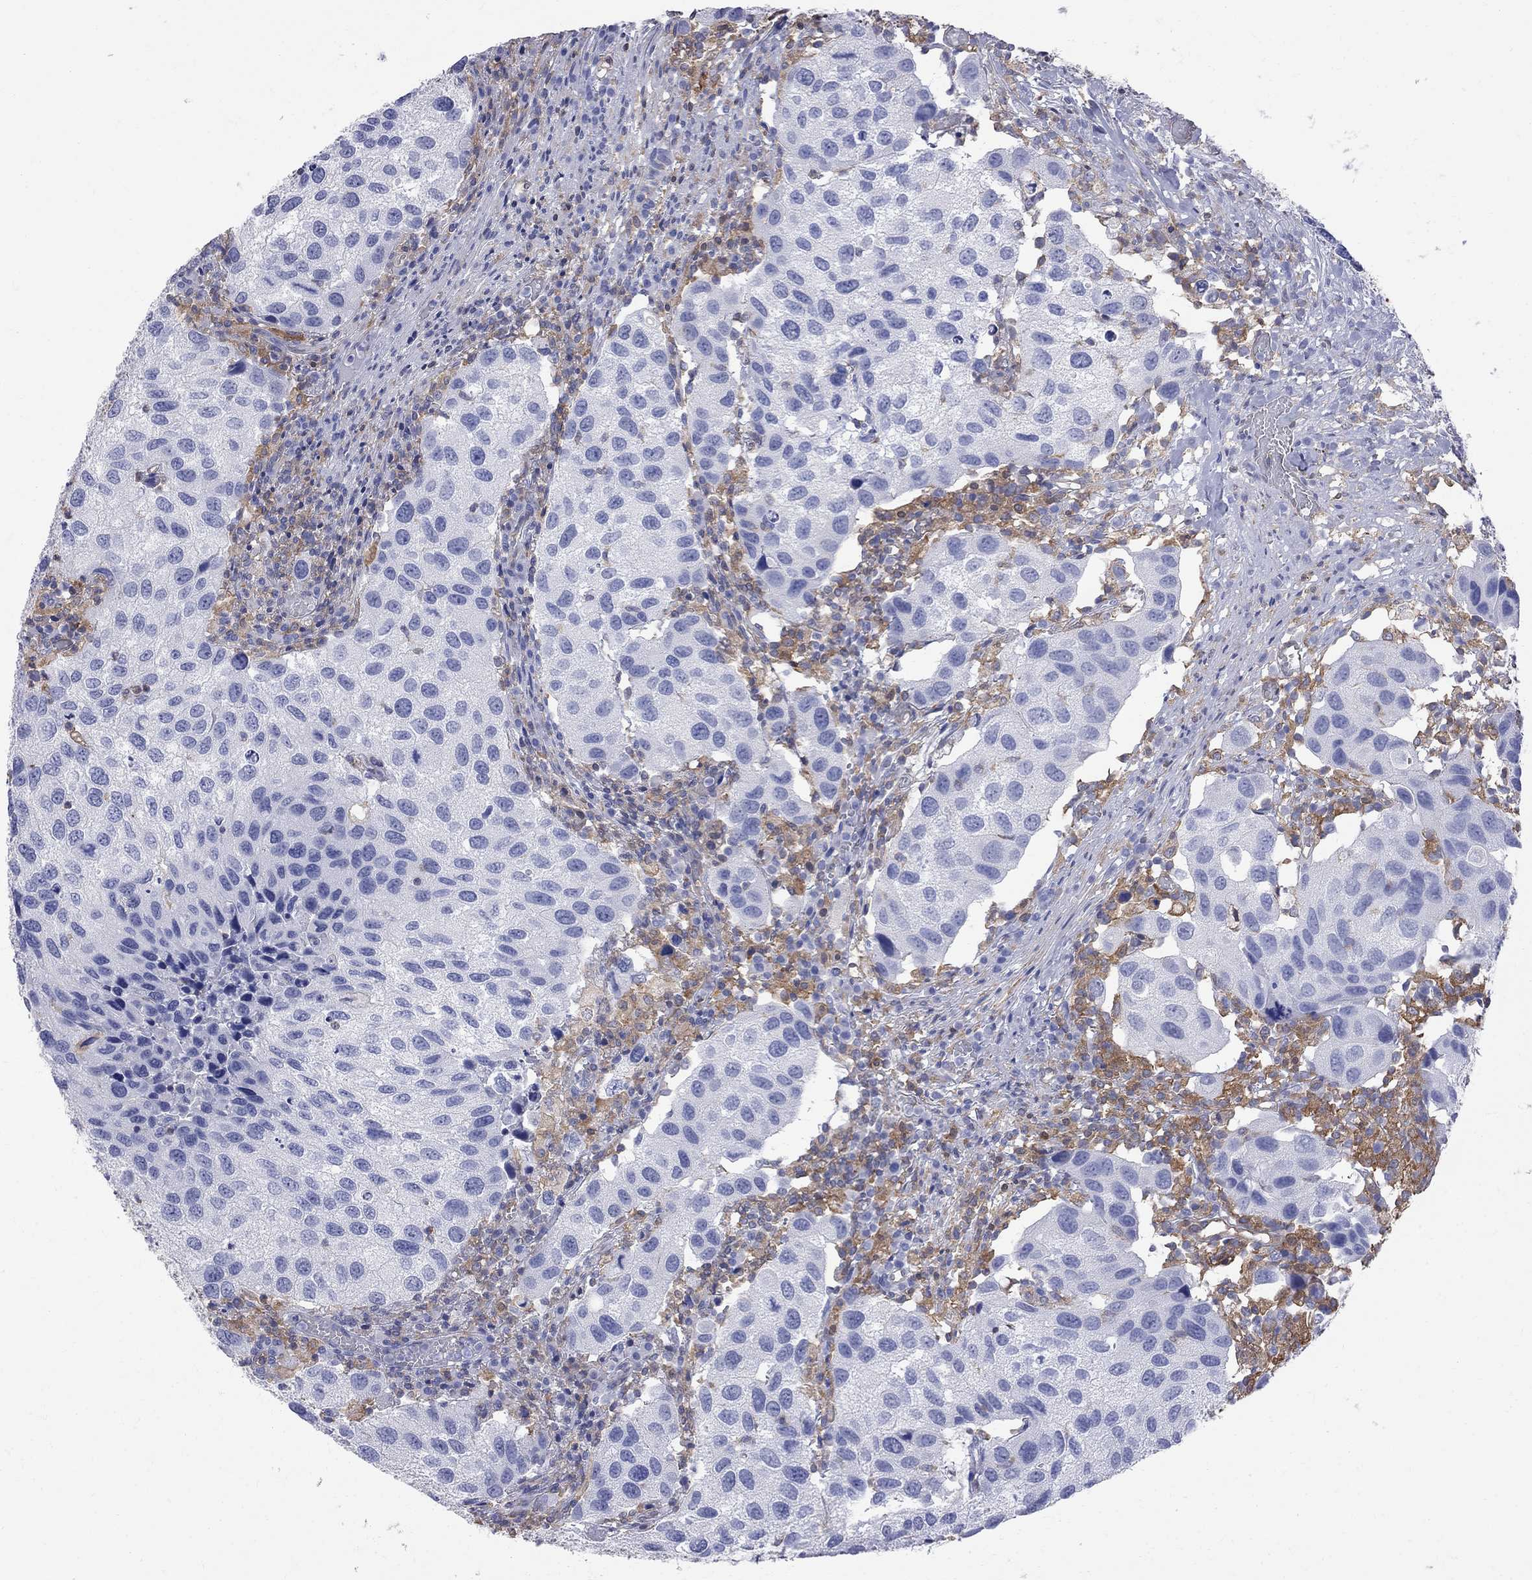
{"staining": {"intensity": "negative", "quantity": "none", "location": "none"}, "tissue": "urothelial cancer", "cell_type": "Tumor cells", "image_type": "cancer", "snomed": [{"axis": "morphology", "description": "Urothelial carcinoma, High grade"}, {"axis": "topography", "description": "Urinary bladder"}], "caption": "DAB (3,3'-diaminobenzidine) immunohistochemical staining of urothelial cancer exhibits no significant expression in tumor cells.", "gene": "ABI3", "patient": {"sex": "male", "age": 79}}